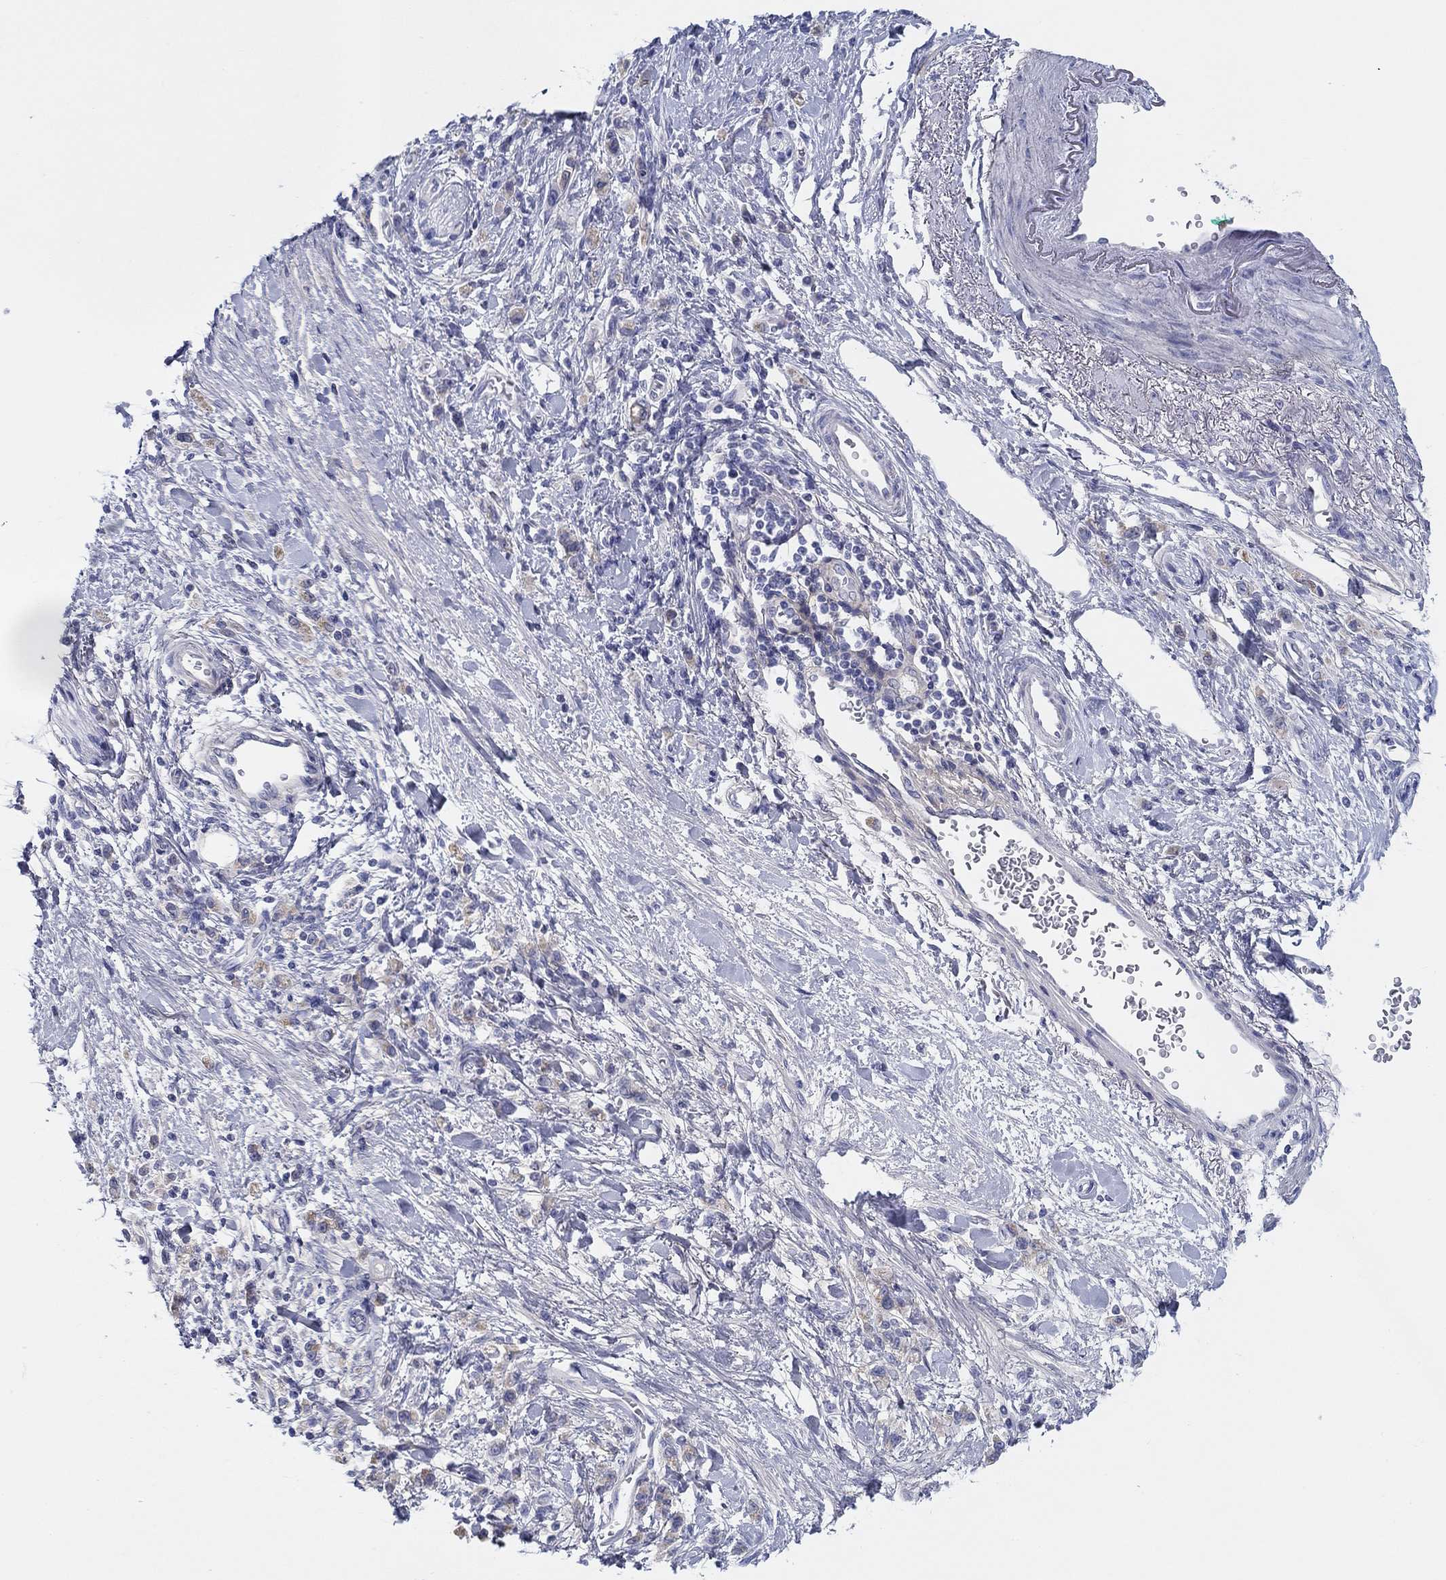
{"staining": {"intensity": "negative", "quantity": "none", "location": "none"}, "tissue": "stomach cancer", "cell_type": "Tumor cells", "image_type": "cancer", "snomed": [{"axis": "morphology", "description": "Adenocarcinoma, NOS"}, {"axis": "topography", "description": "Stomach"}], "caption": "Tumor cells show no significant protein positivity in adenocarcinoma (stomach).", "gene": "HAPLN4", "patient": {"sex": "male", "age": 77}}